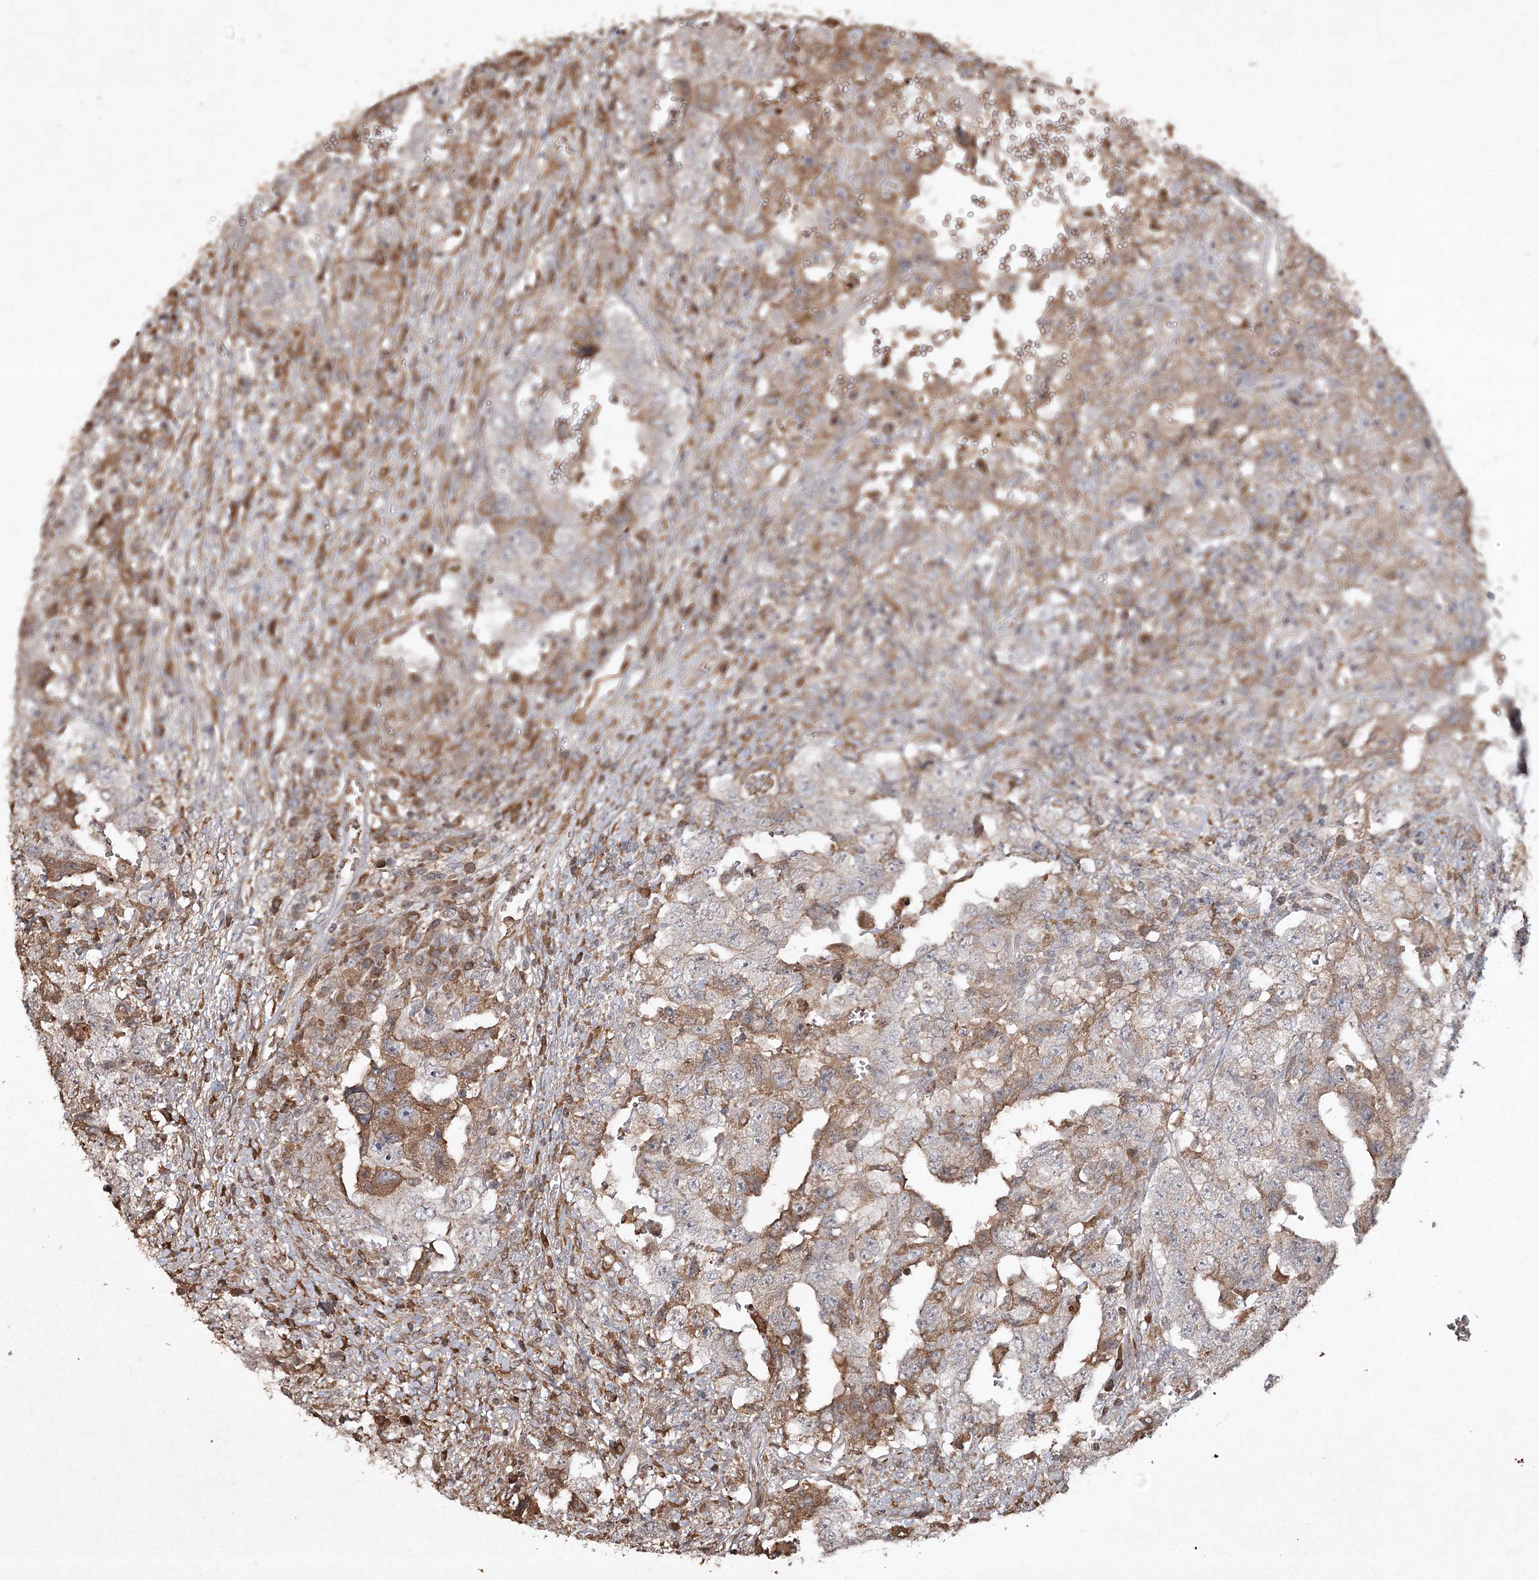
{"staining": {"intensity": "moderate", "quantity": "<25%", "location": "cytoplasmic/membranous"}, "tissue": "testis cancer", "cell_type": "Tumor cells", "image_type": "cancer", "snomed": [{"axis": "morphology", "description": "Carcinoma, Embryonal, NOS"}, {"axis": "topography", "description": "Testis"}], "caption": "Testis embryonal carcinoma tissue shows moderate cytoplasmic/membranous positivity in approximately <25% of tumor cells", "gene": "CYP2B6", "patient": {"sex": "male", "age": 26}}